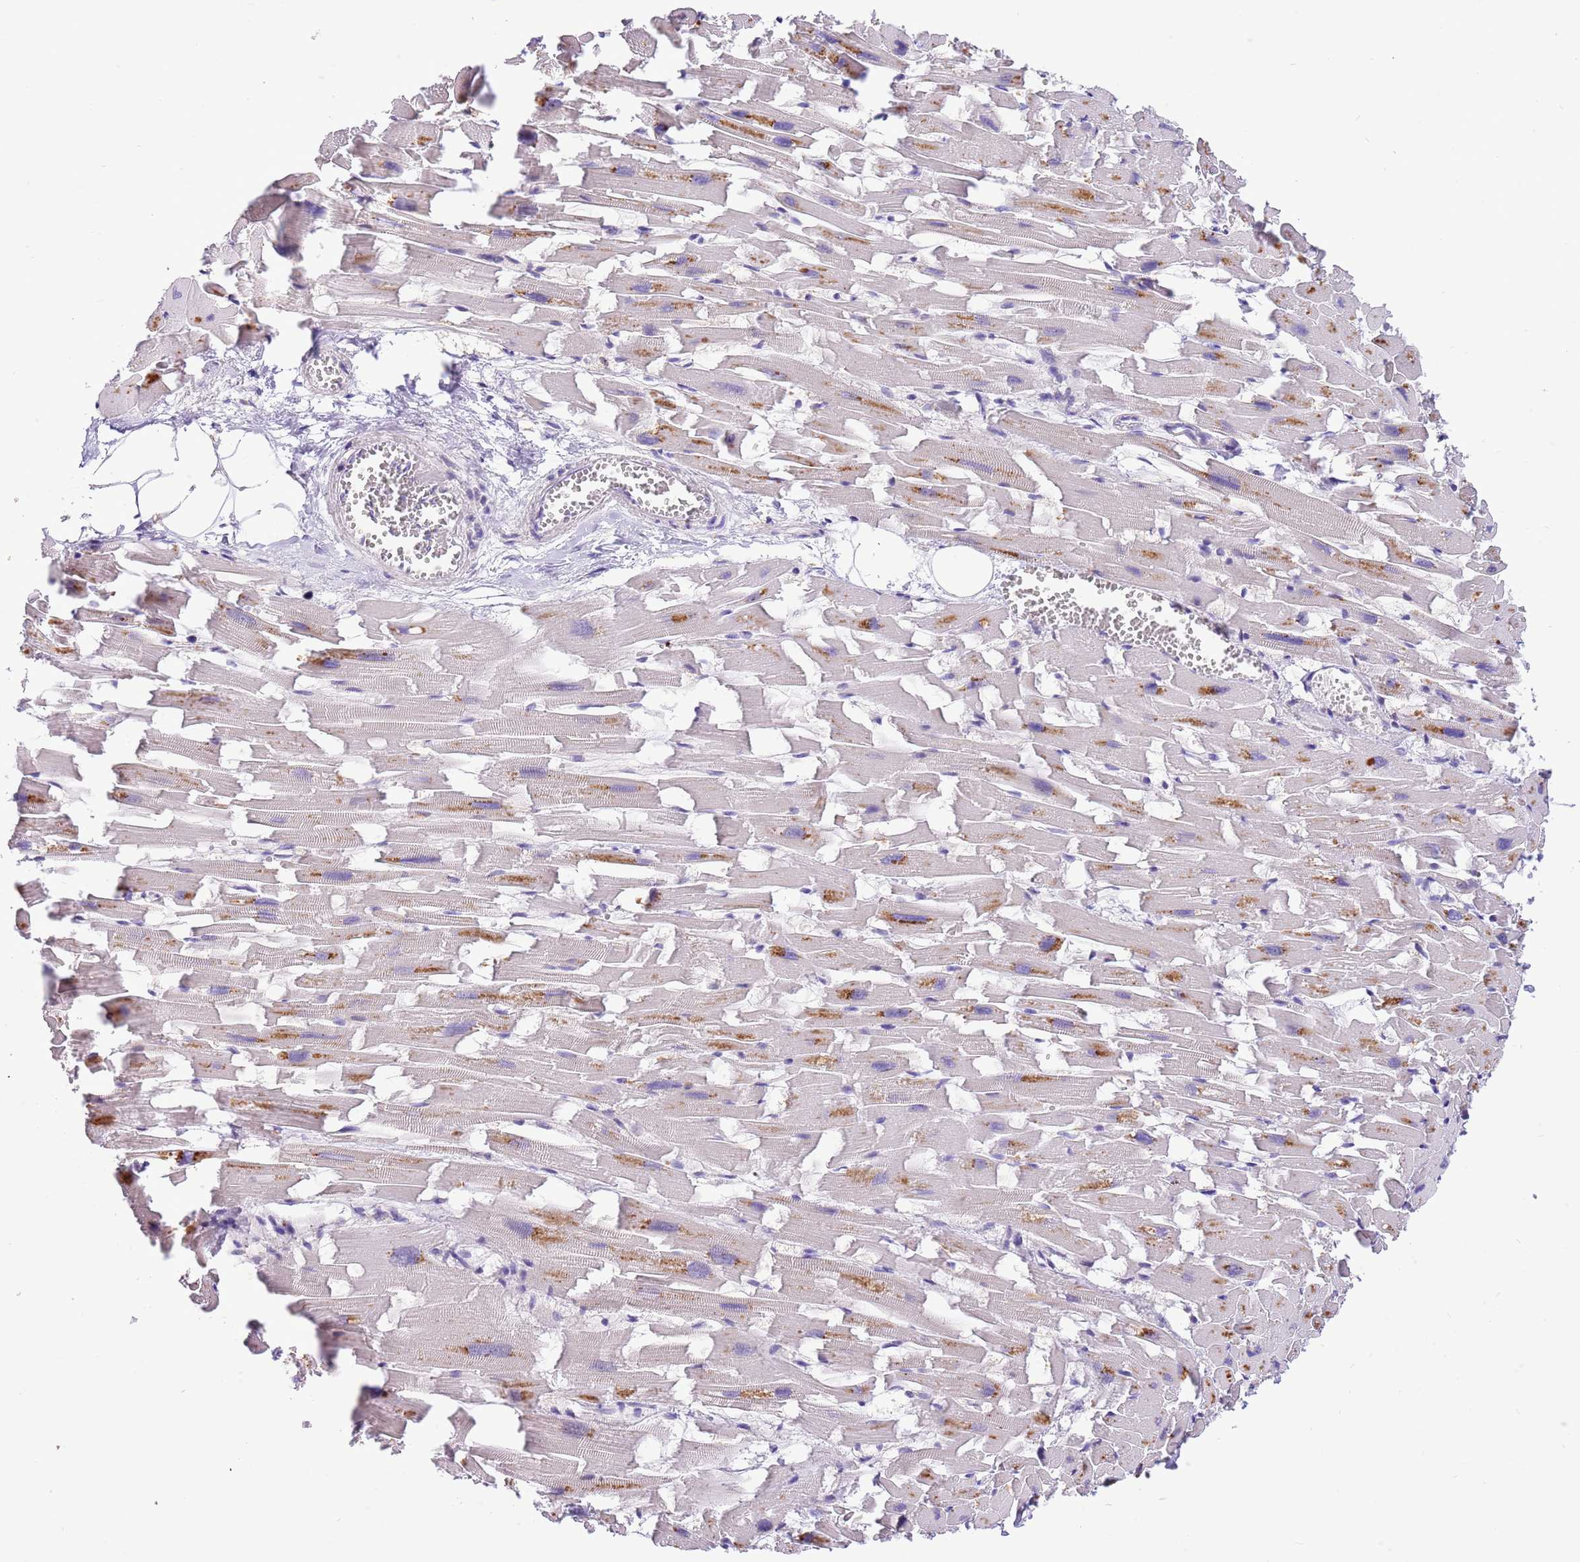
{"staining": {"intensity": "moderate", "quantity": "25%-75%", "location": "cytoplasmic/membranous"}, "tissue": "heart muscle", "cell_type": "Cardiomyocytes", "image_type": "normal", "snomed": [{"axis": "morphology", "description": "Normal tissue, NOS"}, {"axis": "topography", "description": "Heart"}], "caption": "Approximately 25%-75% of cardiomyocytes in unremarkable heart muscle show moderate cytoplasmic/membranous protein staining as visualized by brown immunohistochemical staining.", "gene": "COX17", "patient": {"sex": "female", "age": 64}}